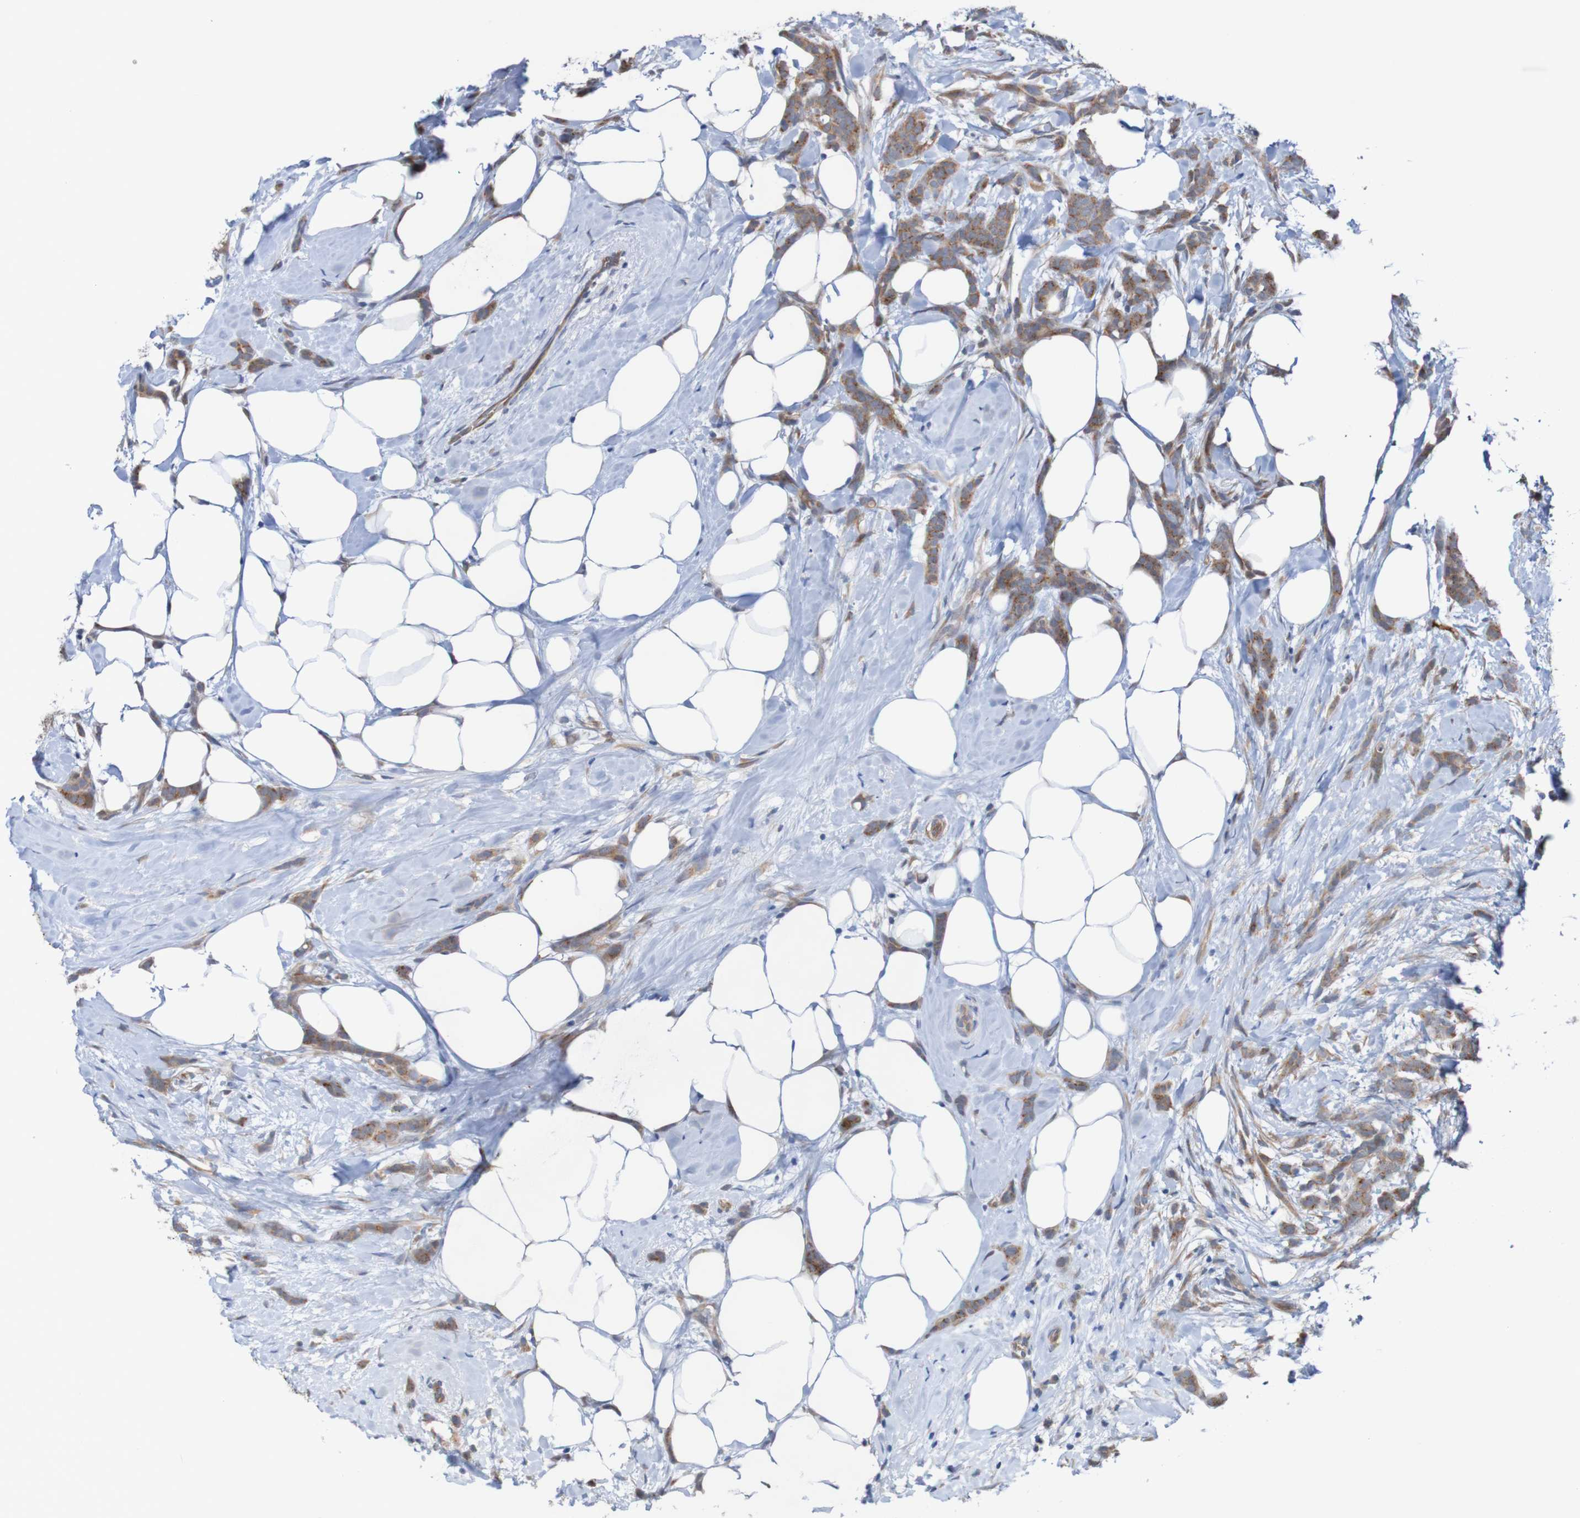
{"staining": {"intensity": "moderate", "quantity": ">75%", "location": "cytoplasmic/membranous"}, "tissue": "breast cancer", "cell_type": "Tumor cells", "image_type": "cancer", "snomed": [{"axis": "morphology", "description": "Lobular carcinoma, in situ"}, {"axis": "morphology", "description": "Lobular carcinoma"}, {"axis": "topography", "description": "Breast"}], "caption": "A brown stain shows moderate cytoplasmic/membranous positivity of a protein in breast cancer tumor cells.", "gene": "ST8SIA6", "patient": {"sex": "female", "age": 41}}